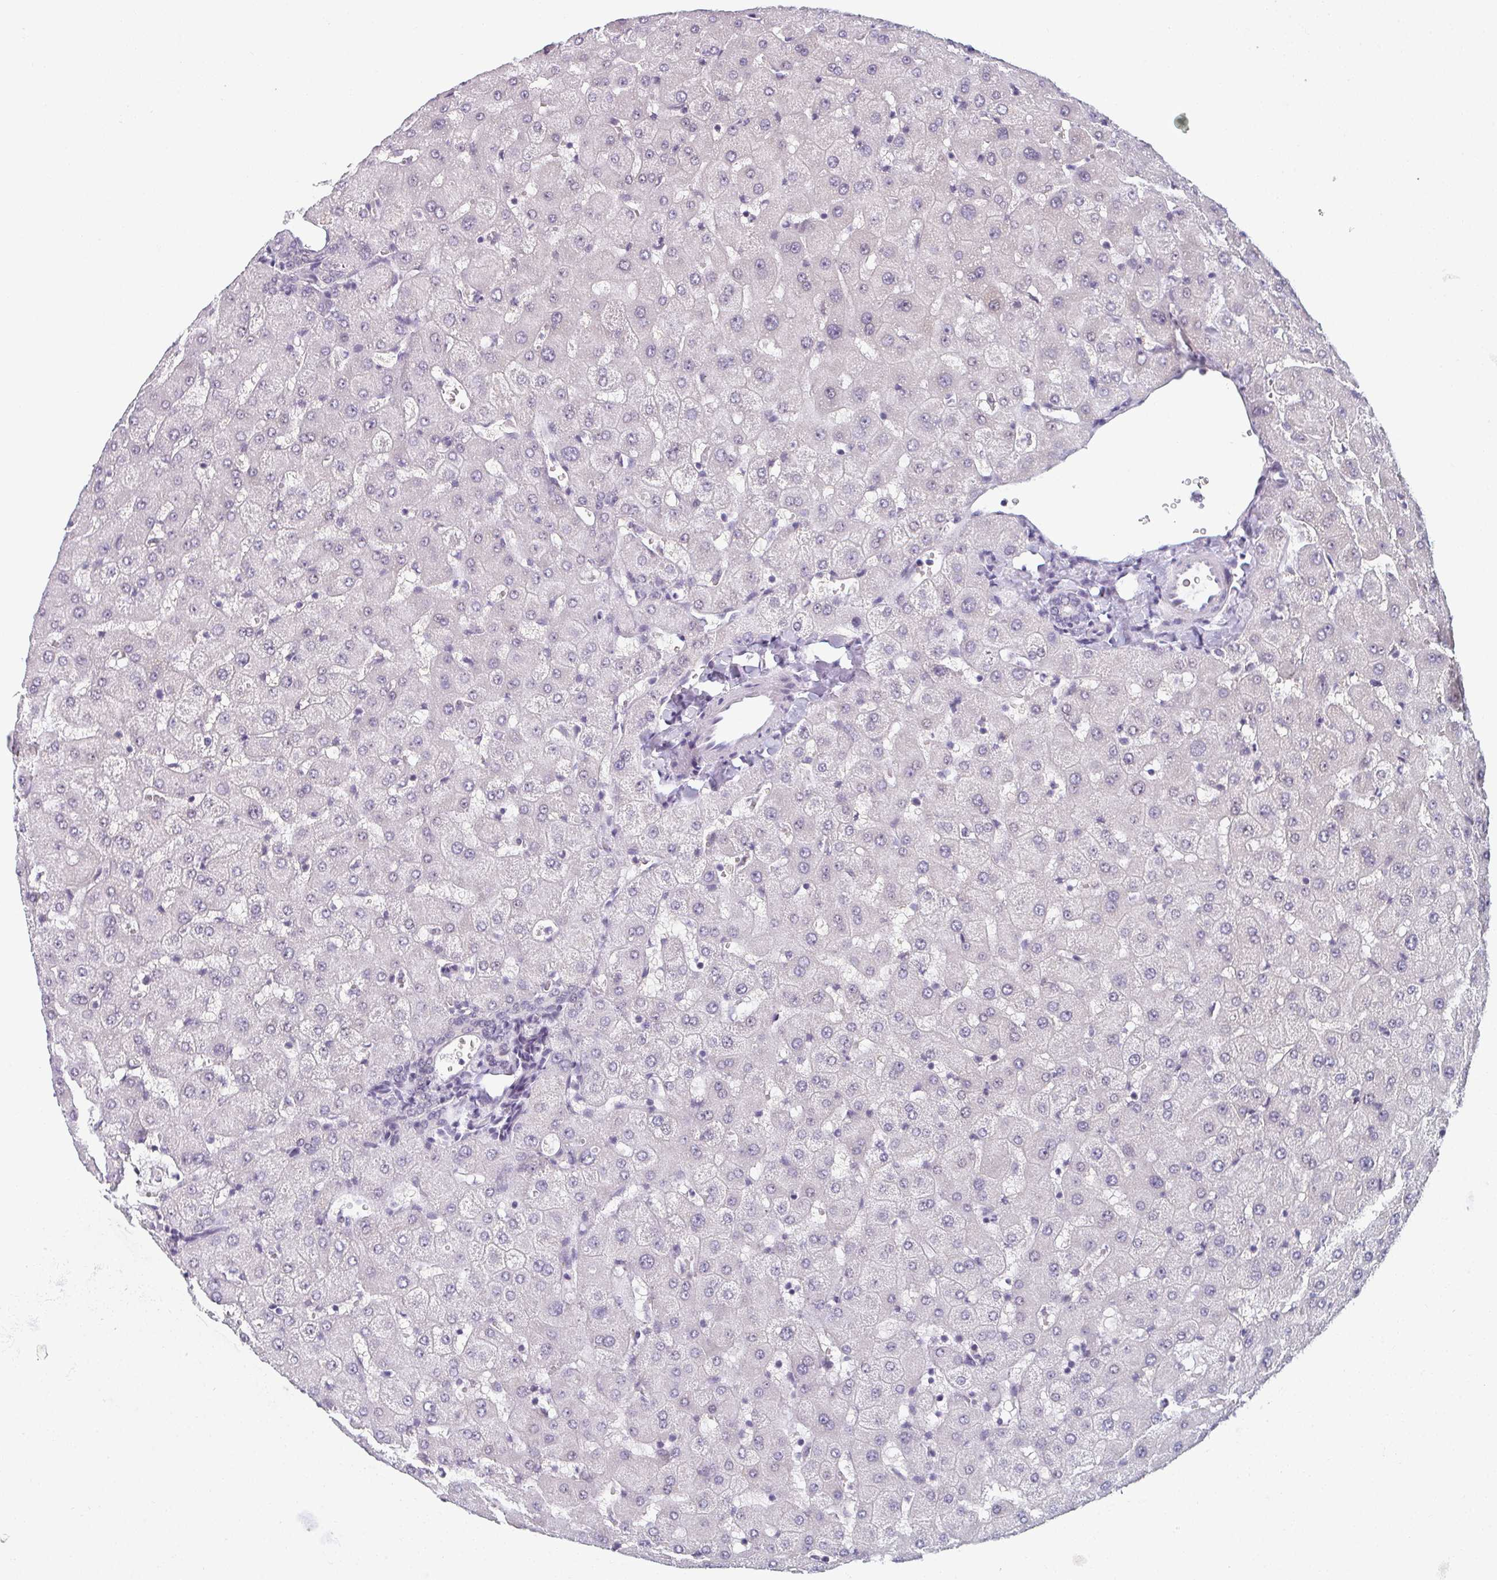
{"staining": {"intensity": "negative", "quantity": "none", "location": "none"}, "tissue": "liver", "cell_type": "Cholangiocytes", "image_type": "normal", "snomed": [{"axis": "morphology", "description": "Normal tissue, NOS"}, {"axis": "topography", "description": "Liver"}], "caption": "Cholangiocytes are negative for brown protein staining in benign liver. The staining was performed using DAB (3,3'-diaminobenzidine) to visualize the protein expression in brown, while the nuclei were stained in blue with hematoxylin (Magnification: 20x).", "gene": "PYCR3", "patient": {"sex": "female", "age": 63}}